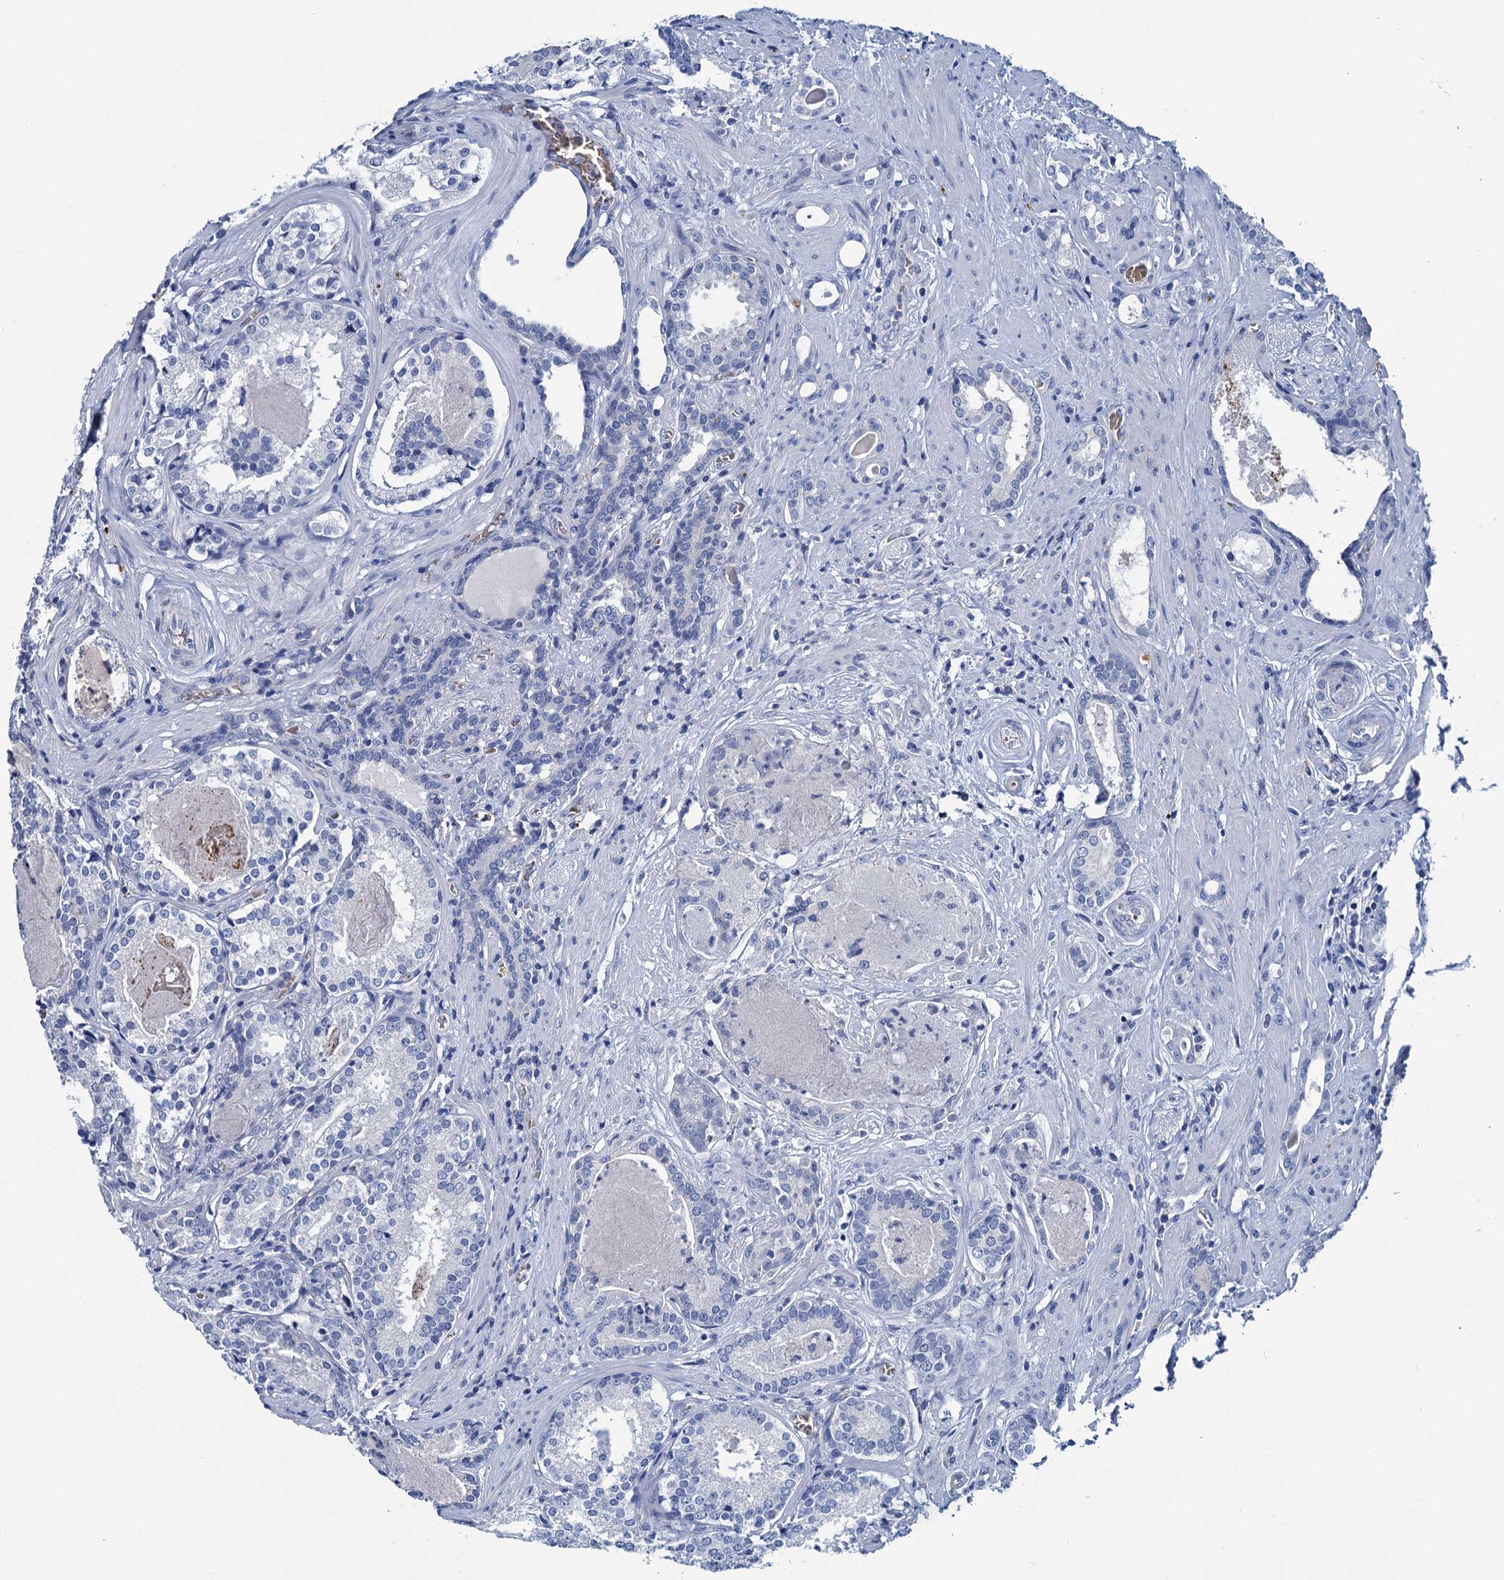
{"staining": {"intensity": "negative", "quantity": "none", "location": "none"}, "tissue": "prostate cancer", "cell_type": "Tumor cells", "image_type": "cancer", "snomed": [{"axis": "morphology", "description": "Adenocarcinoma, High grade"}, {"axis": "topography", "description": "Prostate"}], "caption": "Immunohistochemistry micrograph of human prostate cancer (high-grade adenocarcinoma) stained for a protein (brown), which shows no staining in tumor cells. The staining is performed using DAB (3,3'-diaminobenzidine) brown chromogen with nuclei counter-stained in using hematoxylin.", "gene": "ATG2A", "patient": {"sex": "male", "age": 58}}